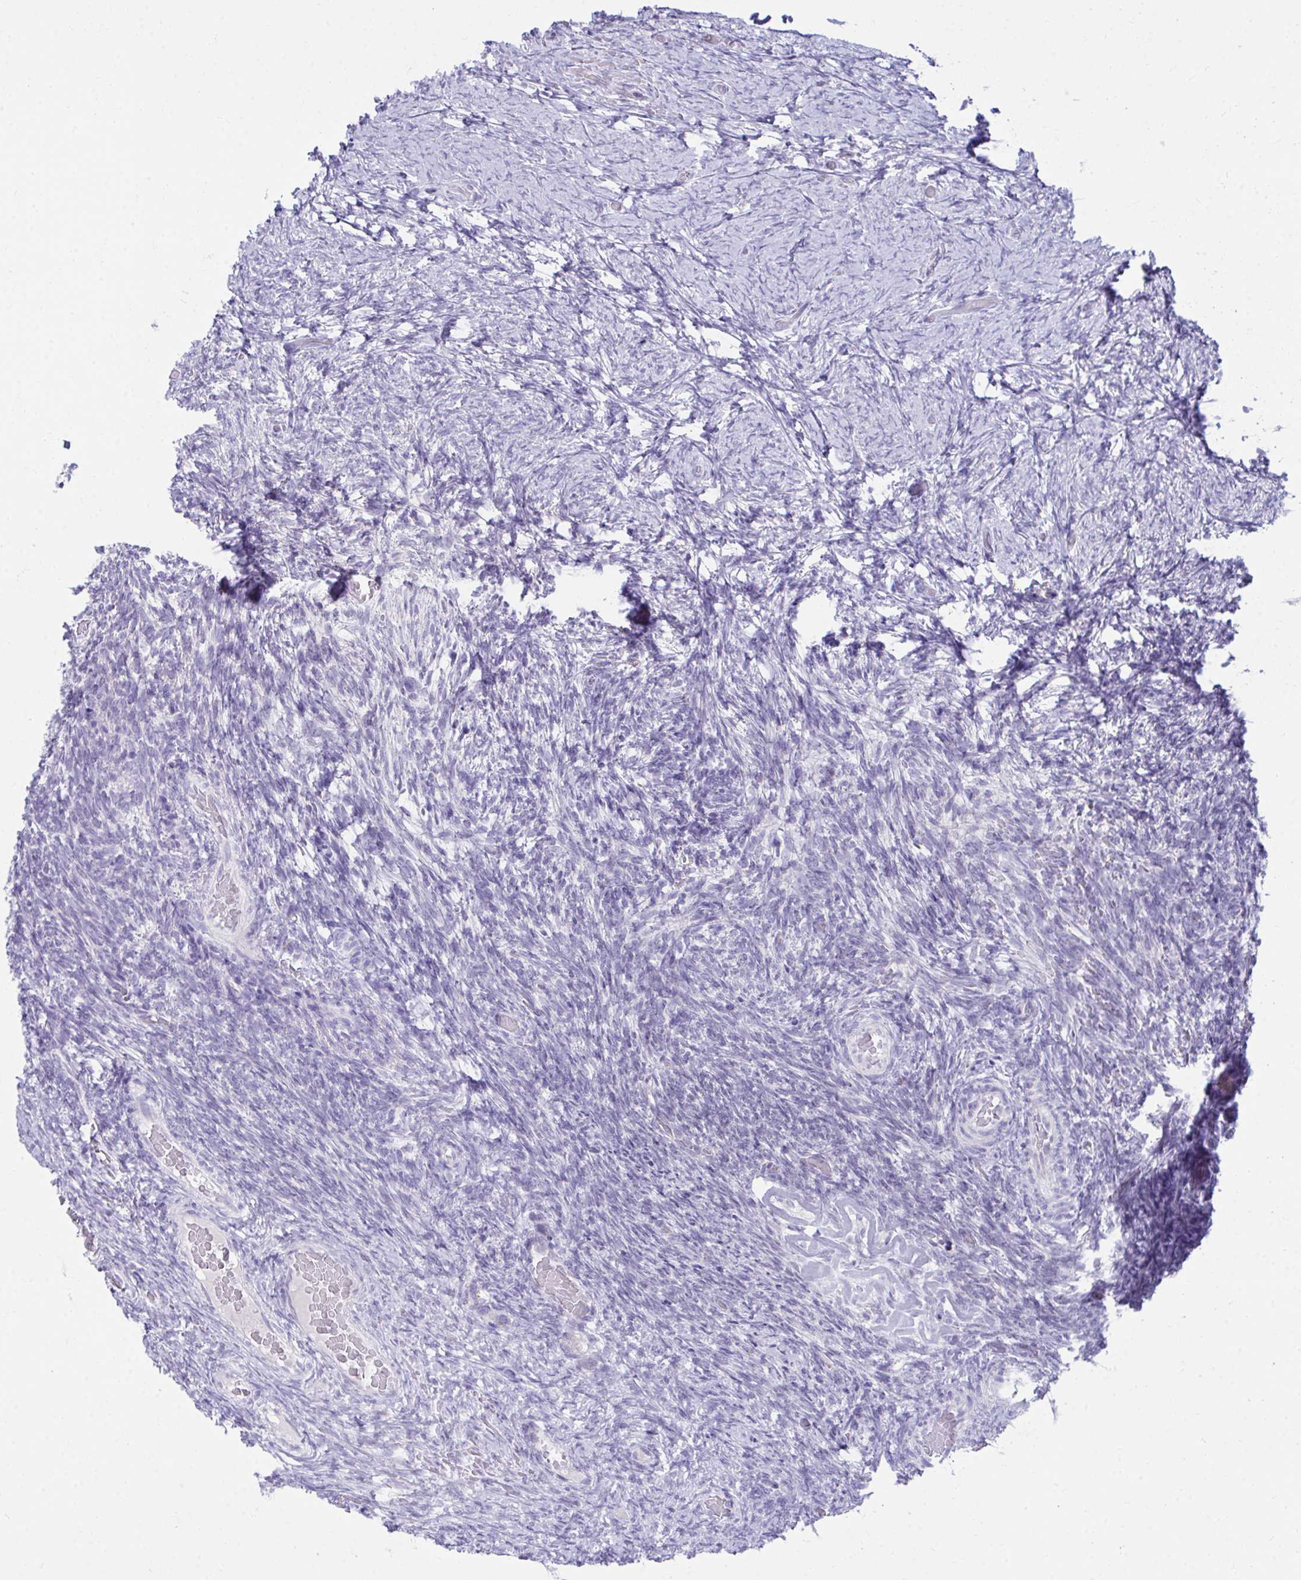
{"staining": {"intensity": "negative", "quantity": "none", "location": "none"}, "tissue": "ovary", "cell_type": "Ovarian stroma cells", "image_type": "normal", "snomed": [{"axis": "morphology", "description": "Normal tissue, NOS"}, {"axis": "topography", "description": "Ovary"}], "caption": "Ovary stained for a protein using immunohistochemistry (IHC) reveals no expression ovarian stroma cells.", "gene": "OR7A5", "patient": {"sex": "female", "age": 34}}